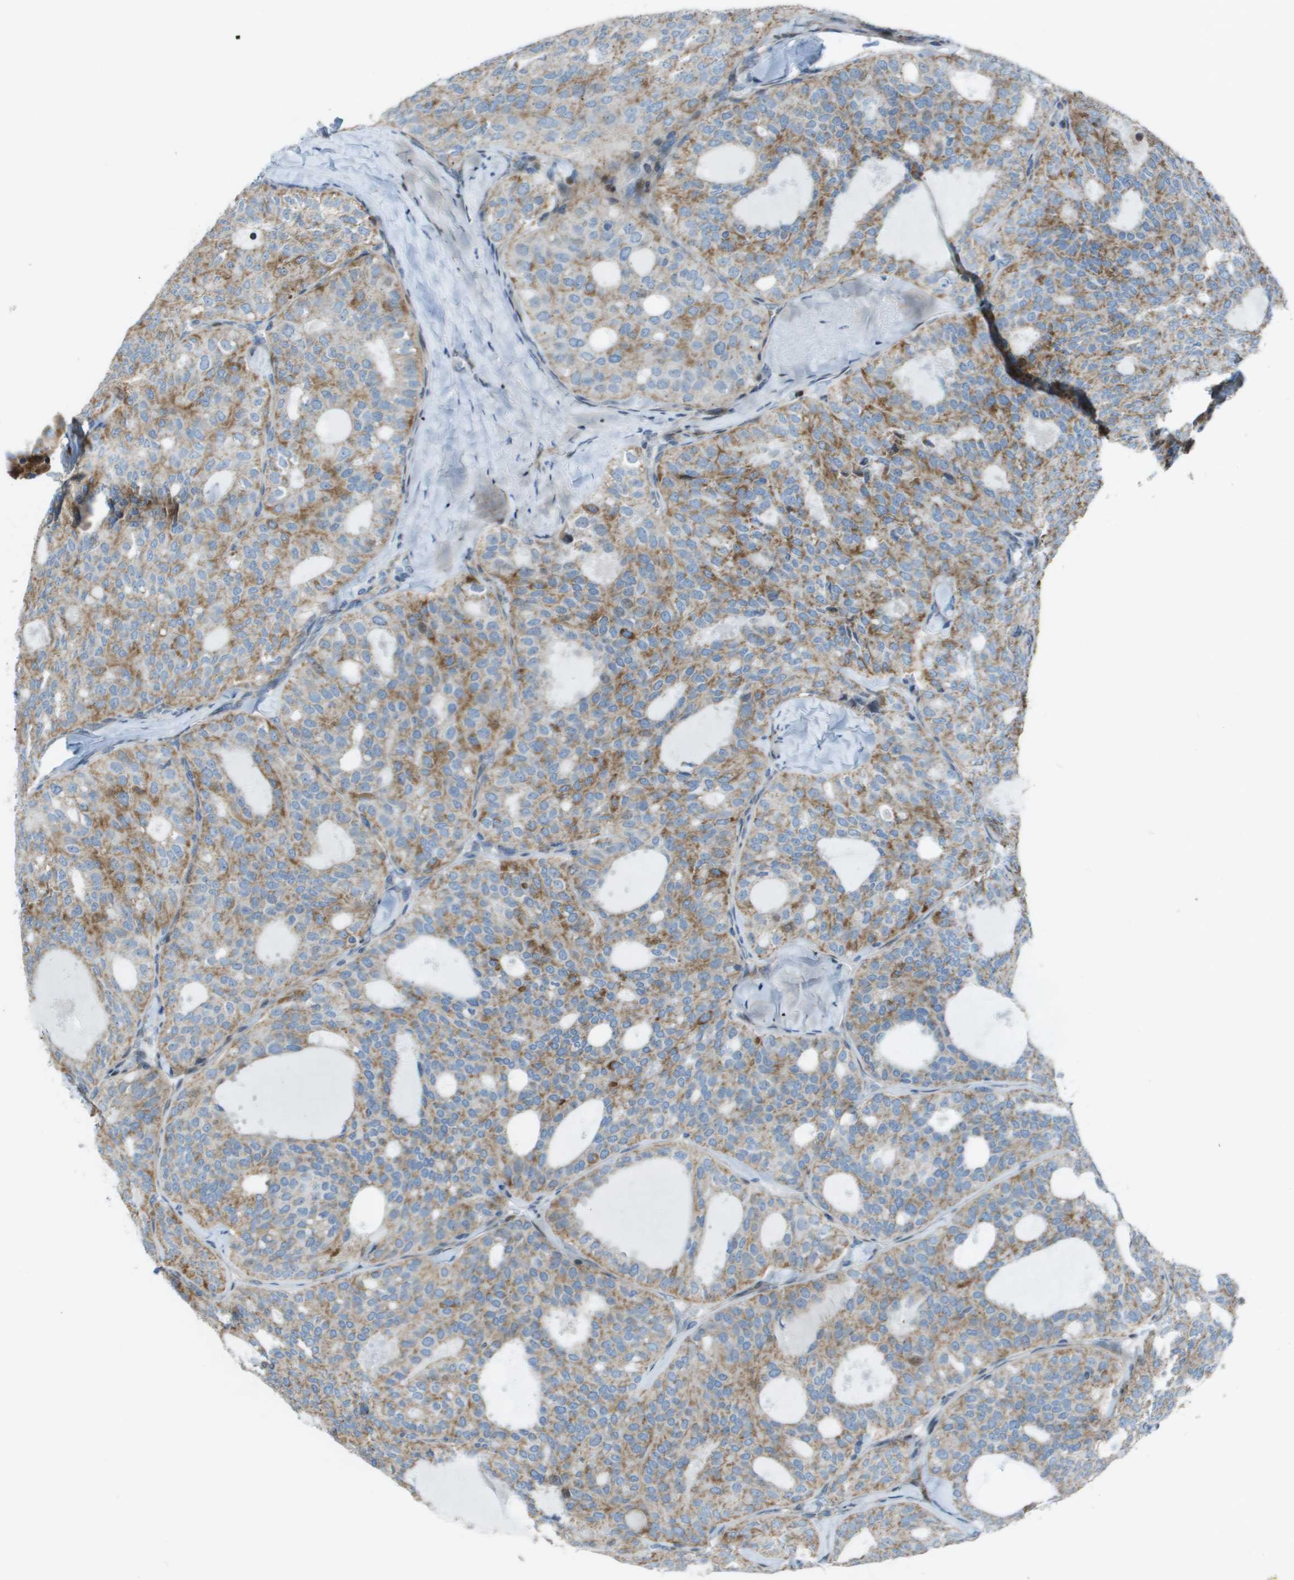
{"staining": {"intensity": "moderate", "quantity": "25%-75%", "location": "cytoplasmic/membranous"}, "tissue": "thyroid cancer", "cell_type": "Tumor cells", "image_type": "cancer", "snomed": [{"axis": "morphology", "description": "Follicular adenoma carcinoma, NOS"}, {"axis": "topography", "description": "Thyroid gland"}], "caption": "Immunohistochemical staining of human thyroid cancer shows medium levels of moderate cytoplasmic/membranous protein expression in about 25%-75% of tumor cells.", "gene": "MGAT3", "patient": {"sex": "male", "age": 75}}